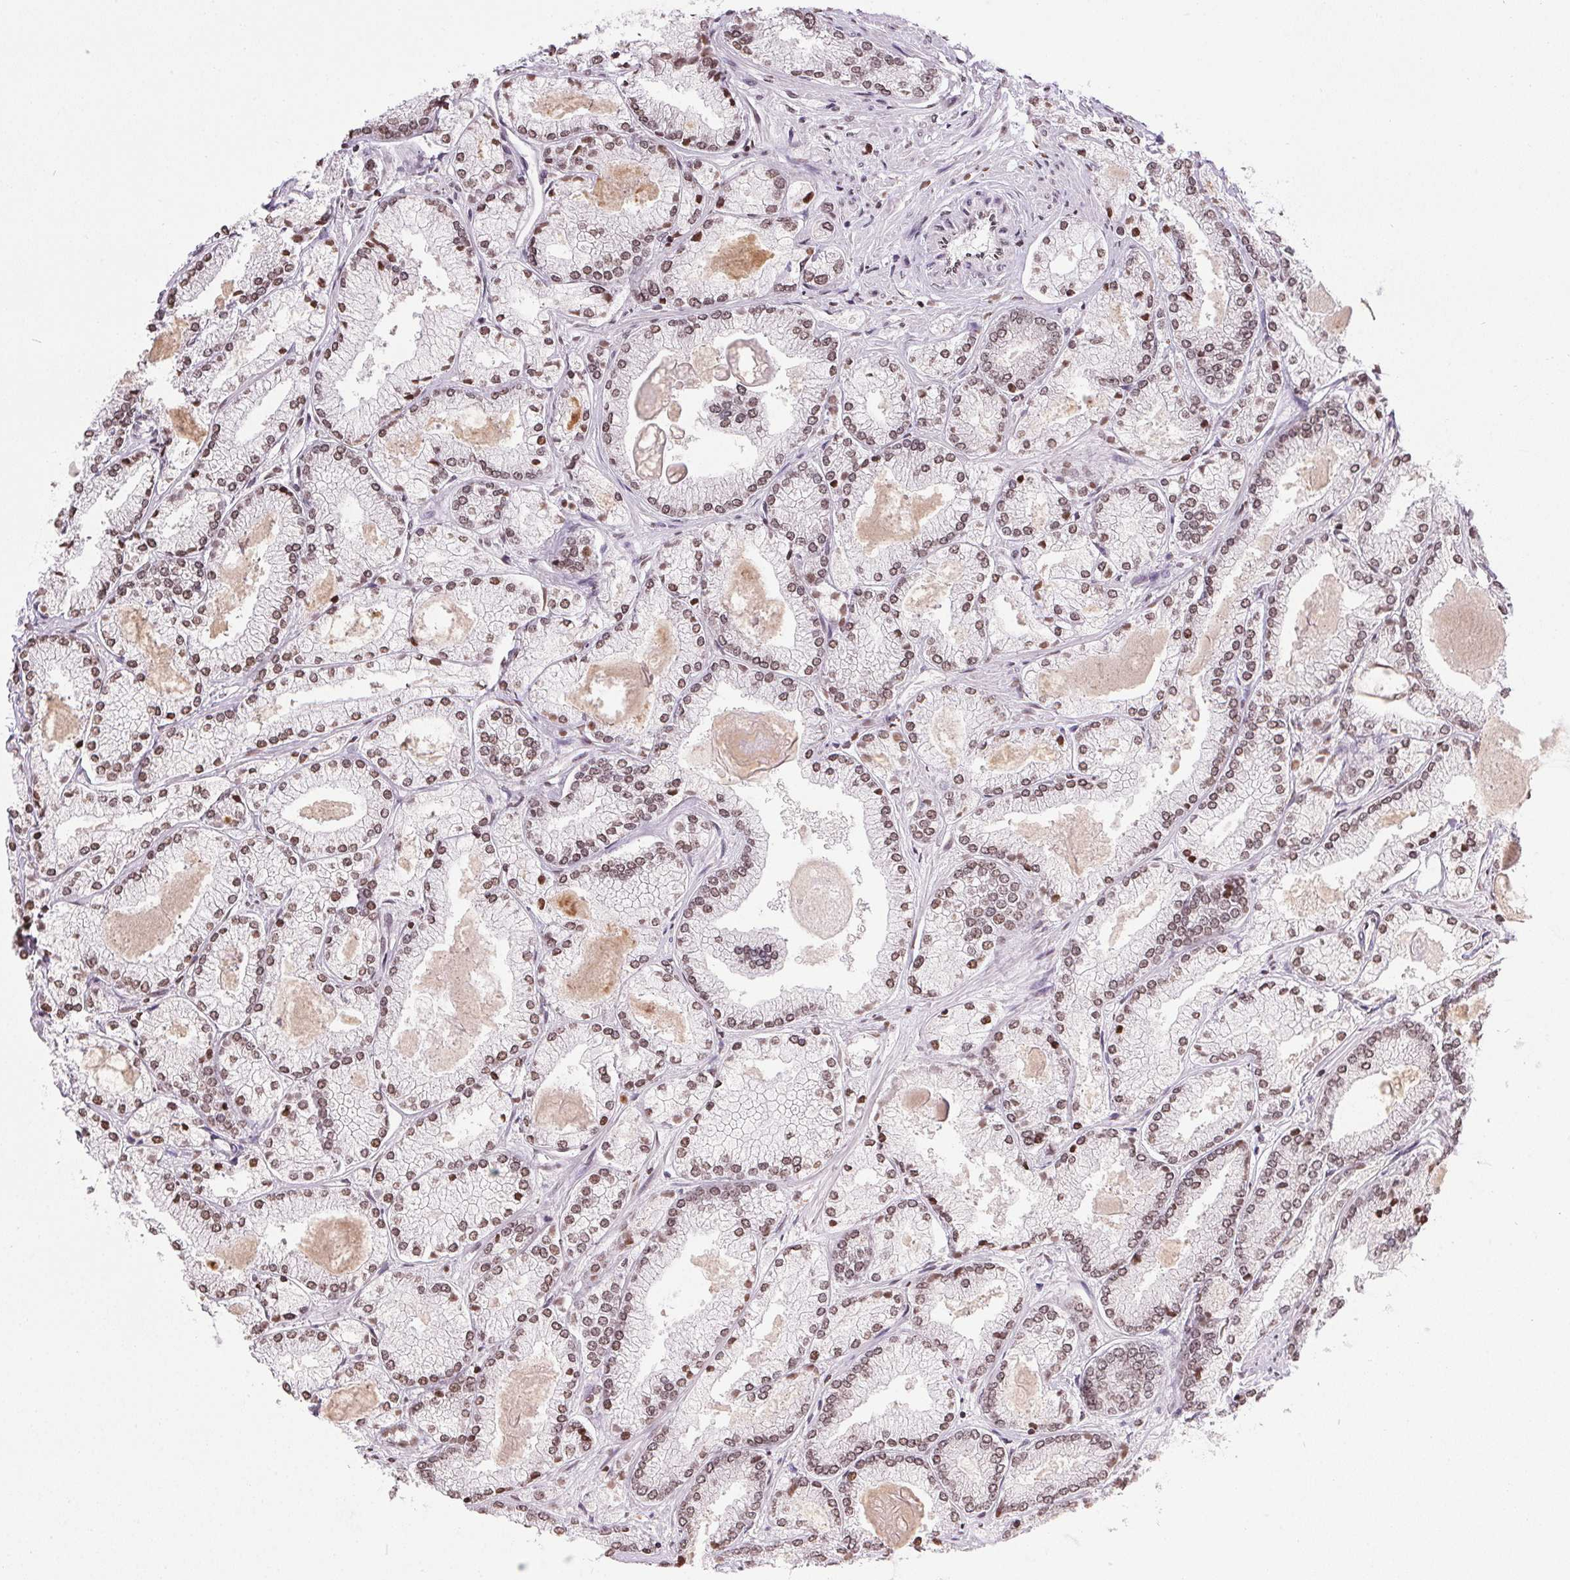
{"staining": {"intensity": "moderate", "quantity": "25%-75%", "location": "nuclear"}, "tissue": "prostate cancer", "cell_type": "Tumor cells", "image_type": "cancer", "snomed": [{"axis": "morphology", "description": "Adenocarcinoma, High grade"}, {"axis": "topography", "description": "Prostate"}], "caption": "A histopathology image of high-grade adenocarcinoma (prostate) stained for a protein demonstrates moderate nuclear brown staining in tumor cells. Nuclei are stained in blue.", "gene": "RNF181", "patient": {"sex": "male", "age": 68}}